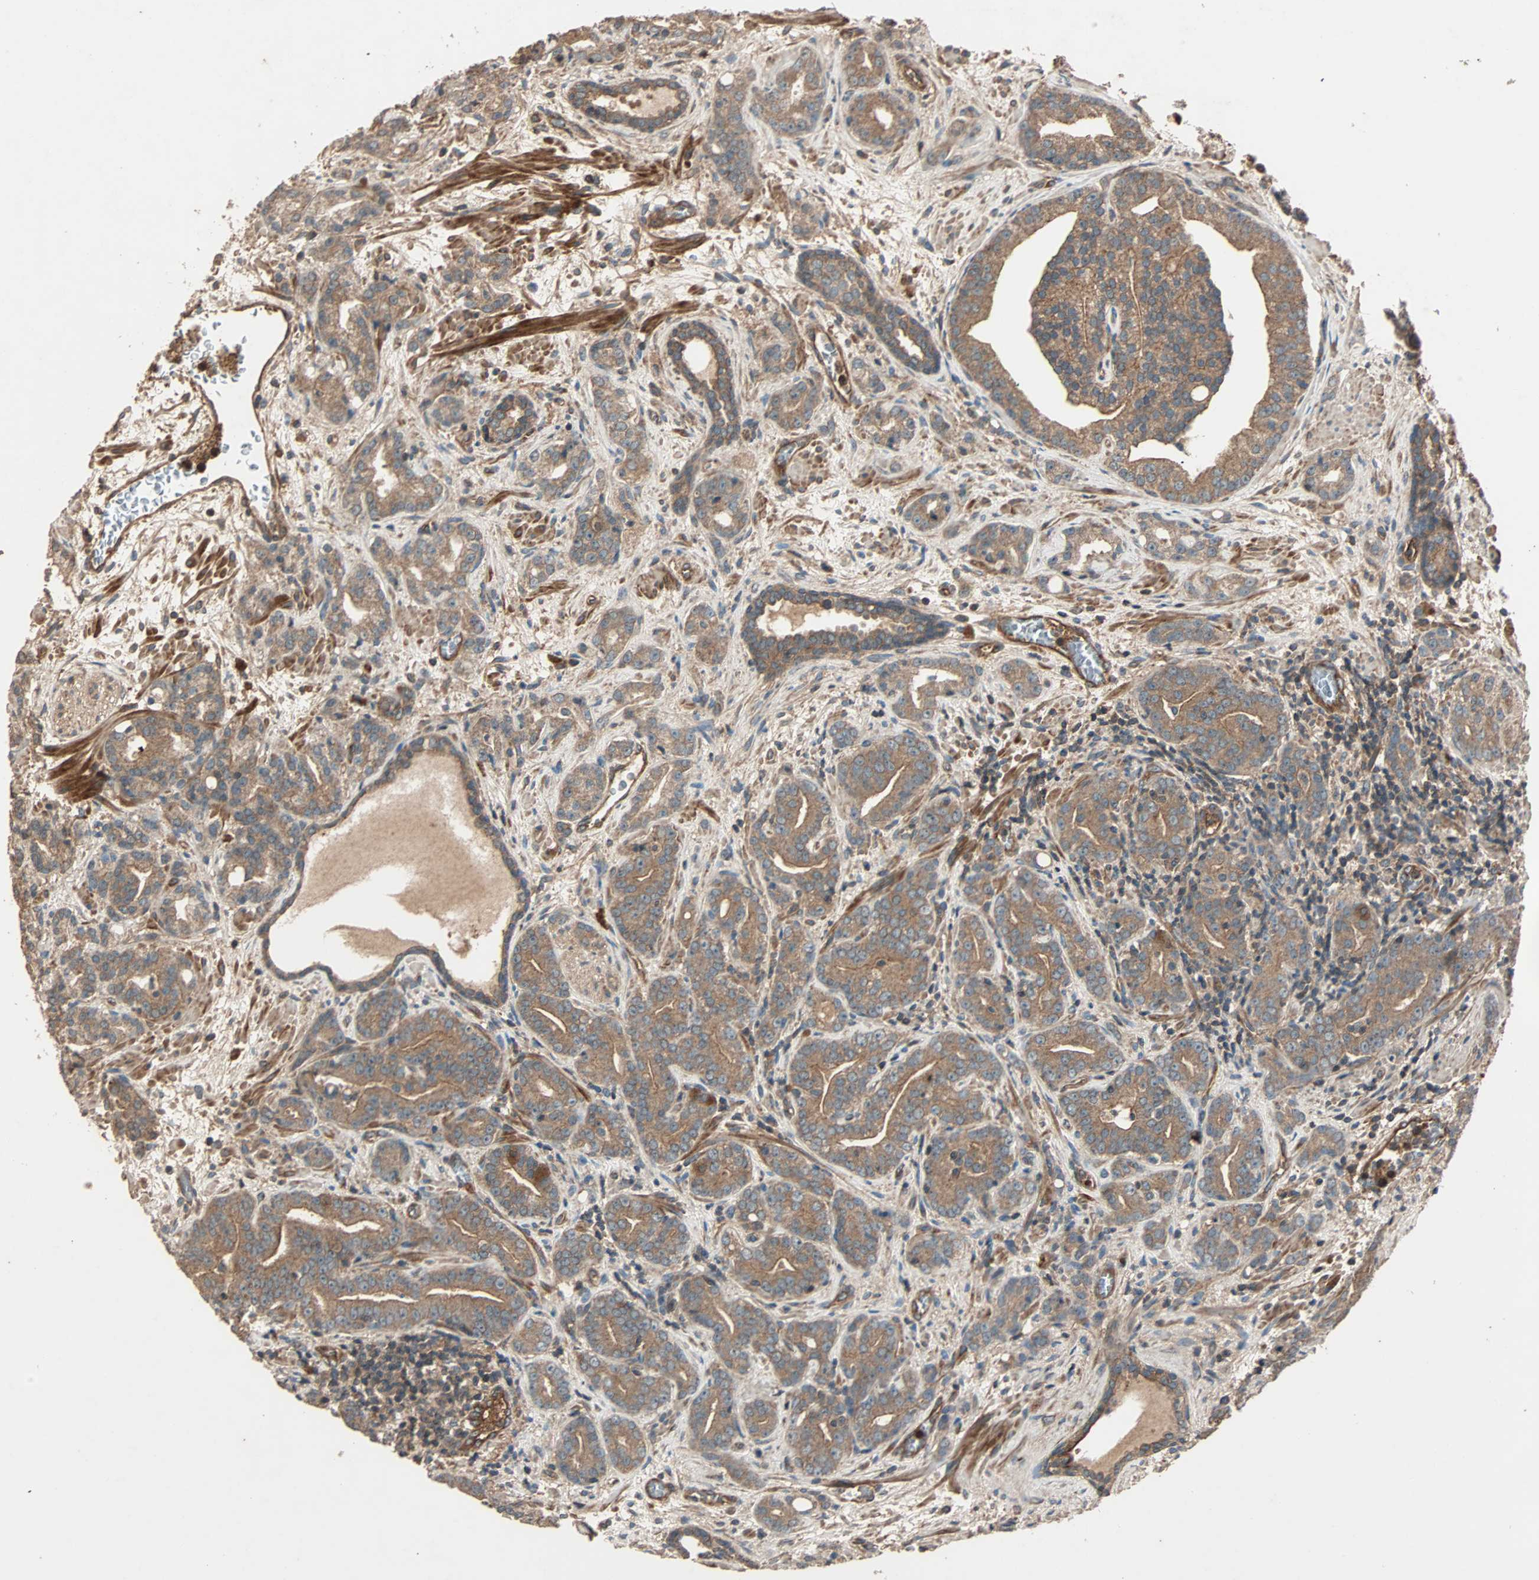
{"staining": {"intensity": "moderate", "quantity": ">75%", "location": "cytoplasmic/membranous"}, "tissue": "prostate cancer", "cell_type": "Tumor cells", "image_type": "cancer", "snomed": [{"axis": "morphology", "description": "Adenocarcinoma, Low grade"}, {"axis": "topography", "description": "Prostate"}], "caption": "Prostate cancer stained for a protein (brown) demonstrates moderate cytoplasmic/membranous positive positivity in approximately >75% of tumor cells.", "gene": "GCK", "patient": {"sex": "male", "age": 63}}